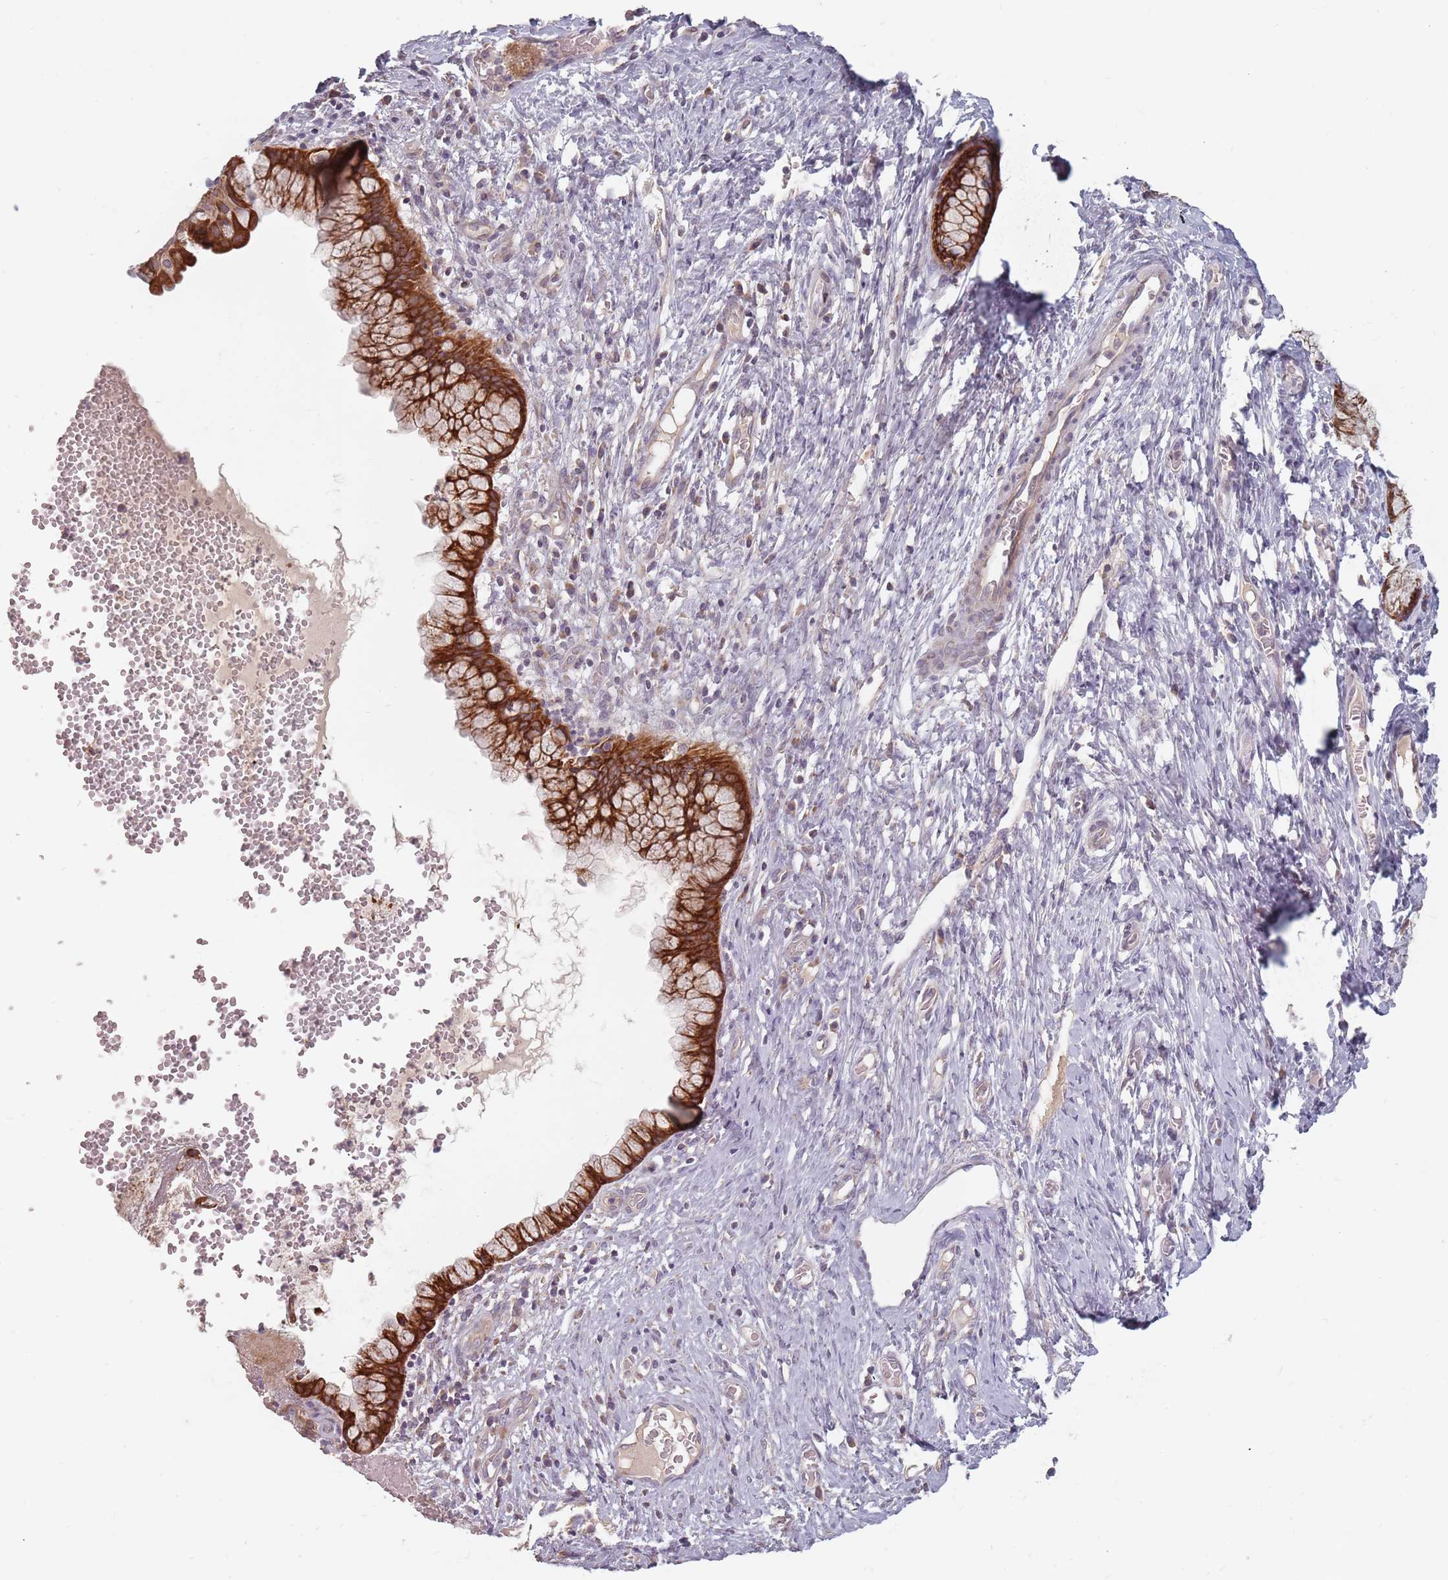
{"staining": {"intensity": "strong", "quantity": ">75%", "location": "cytoplasmic/membranous"}, "tissue": "cervix", "cell_type": "Glandular cells", "image_type": "normal", "snomed": [{"axis": "morphology", "description": "Normal tissue, NOS"}, {"axis": "topography", "description": "Cervix"}], "caption": "This is a micrograph of immunohistochemistry (IHC) staining of unremarkable cervix, which shows strong positivity in the cytoplasmic/membranous of glandular cells.", "gene": "ADAL", "patient": {"sex": "female", "age": 42}}